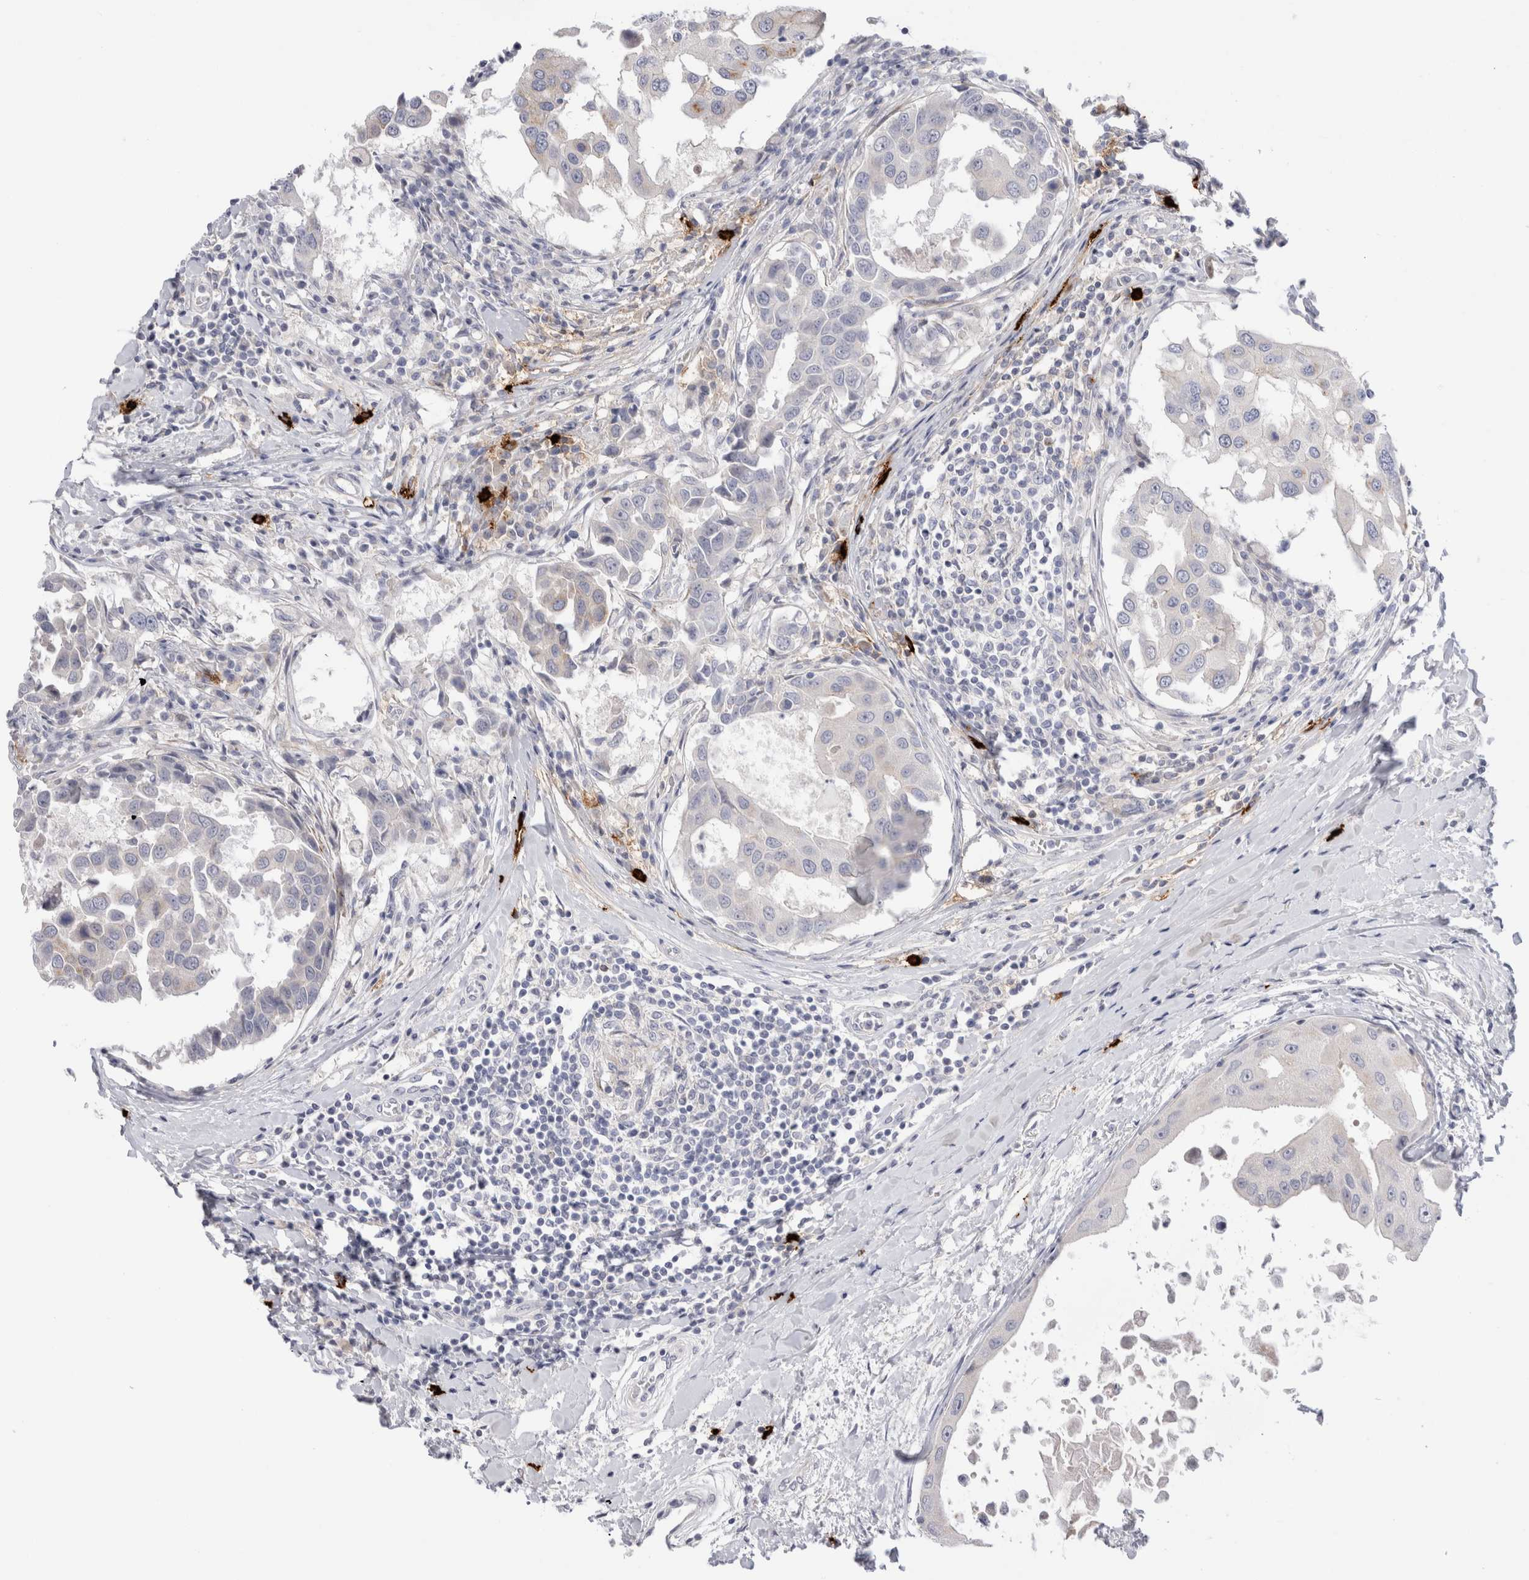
{"staining": {"intensity": "negative", "quantity": "none", "location": "none"}, "tissue": "breast cancer", "cell_type": "Tumor cells", "image_type": "cancer", "snomed": [{"axis": "morphology", "description": "Duct carcinoma"}, {"axis": "topography", "description": "Breast"}], "caption": "The image demonstrates no significant positivity in tumor cells of infiltrating ductal carcinoma (breast).", "gene": "SPINK2", "patient": {"sex": "female", "age": 27}}